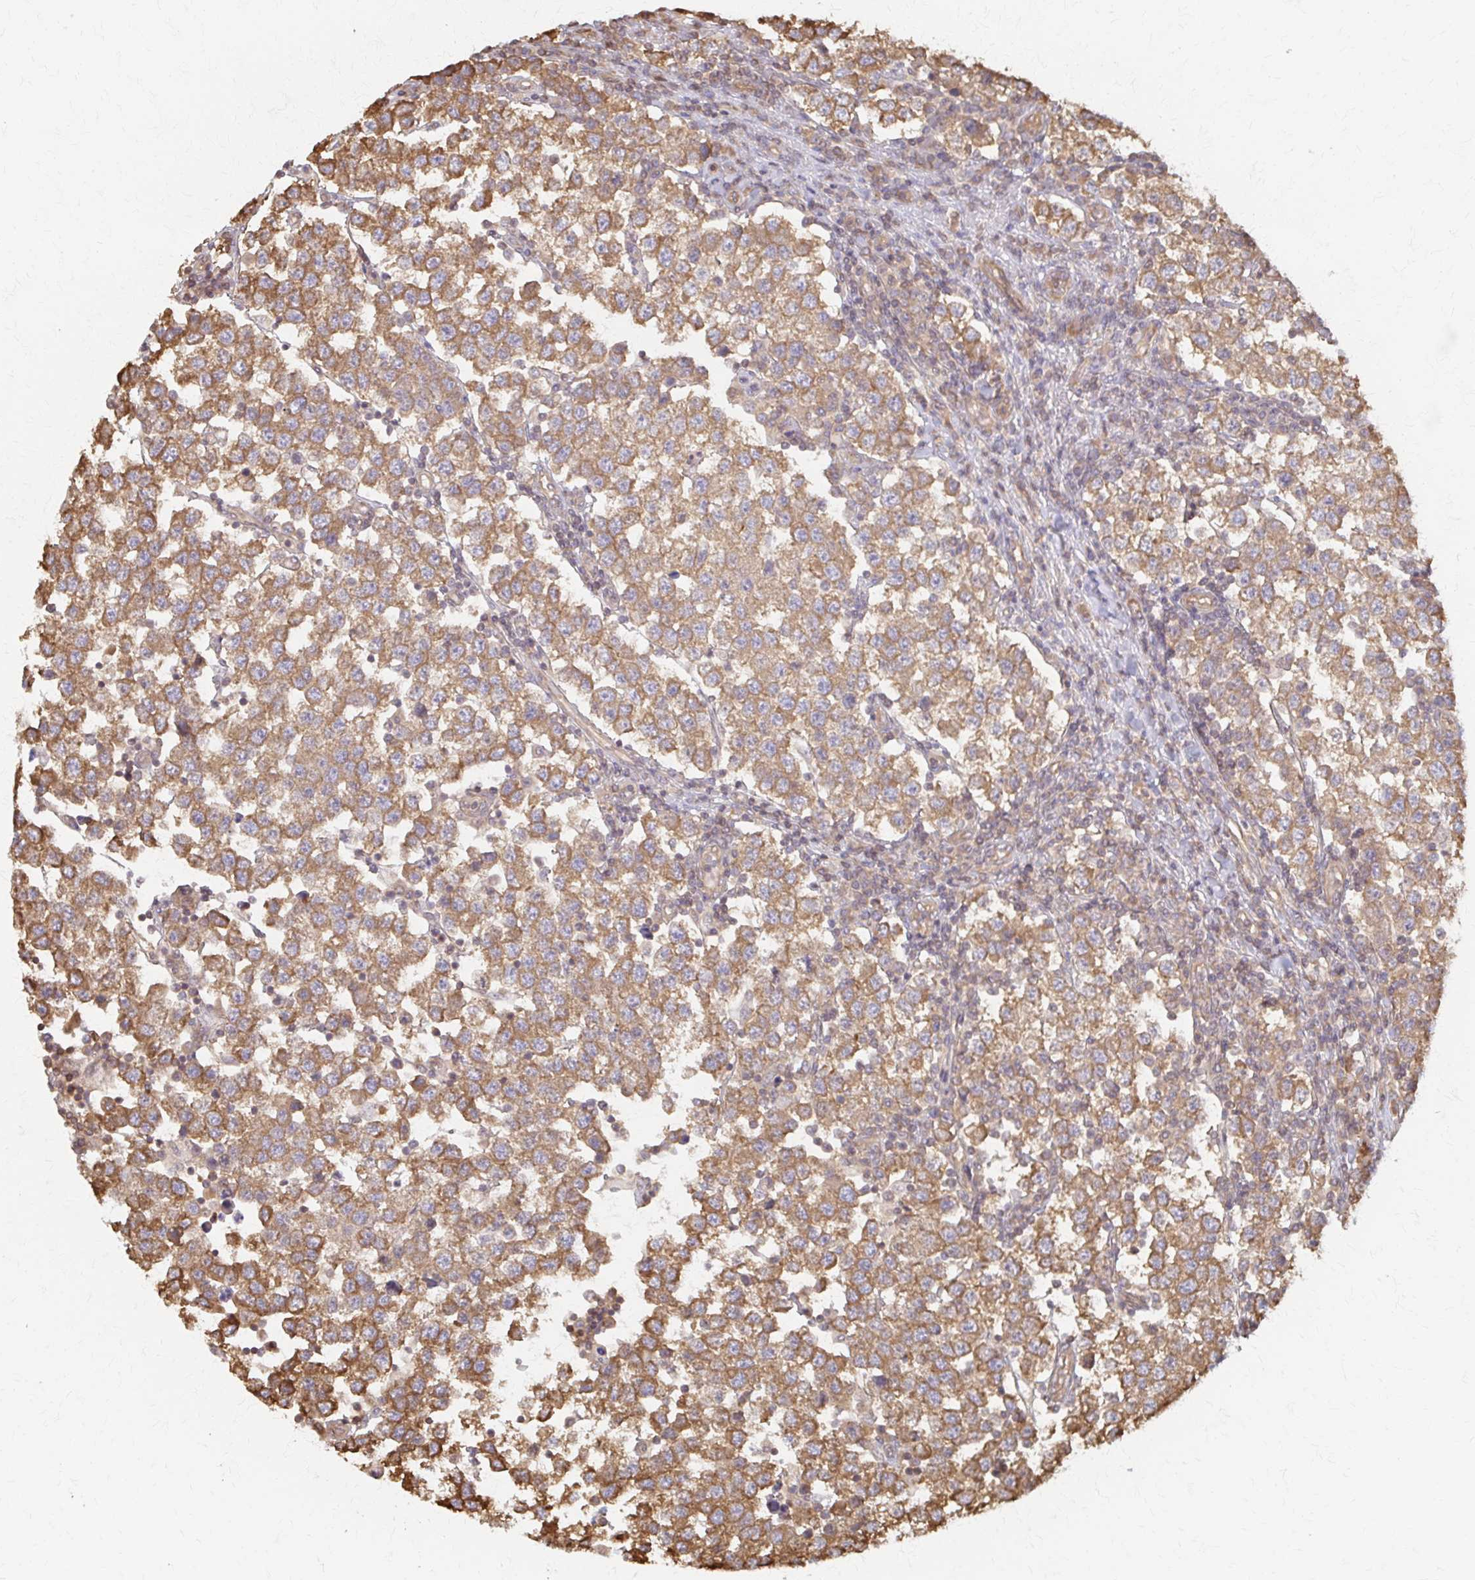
{"staining": {"intensity": "moderate", "quantity": ">75%", "location": "cytoplasmic/membranous"}, "tissue": "testis cancer", "cell_type": "Tumor cells", "image_type": "cancer", "snomed": [{"axis": "morphology", "description": "Seminoma, NOS"}, {"axis": "topography", "description": "Testis"}], "caption": "Seminoma (testis) stained with immunohistochemistry demonstrates moderate cytoplasmic/membranous staining in approximately >75% of tumor cells.", "gene": "ARHGAP35", "patient": {"sex": "male", "age": 34}}